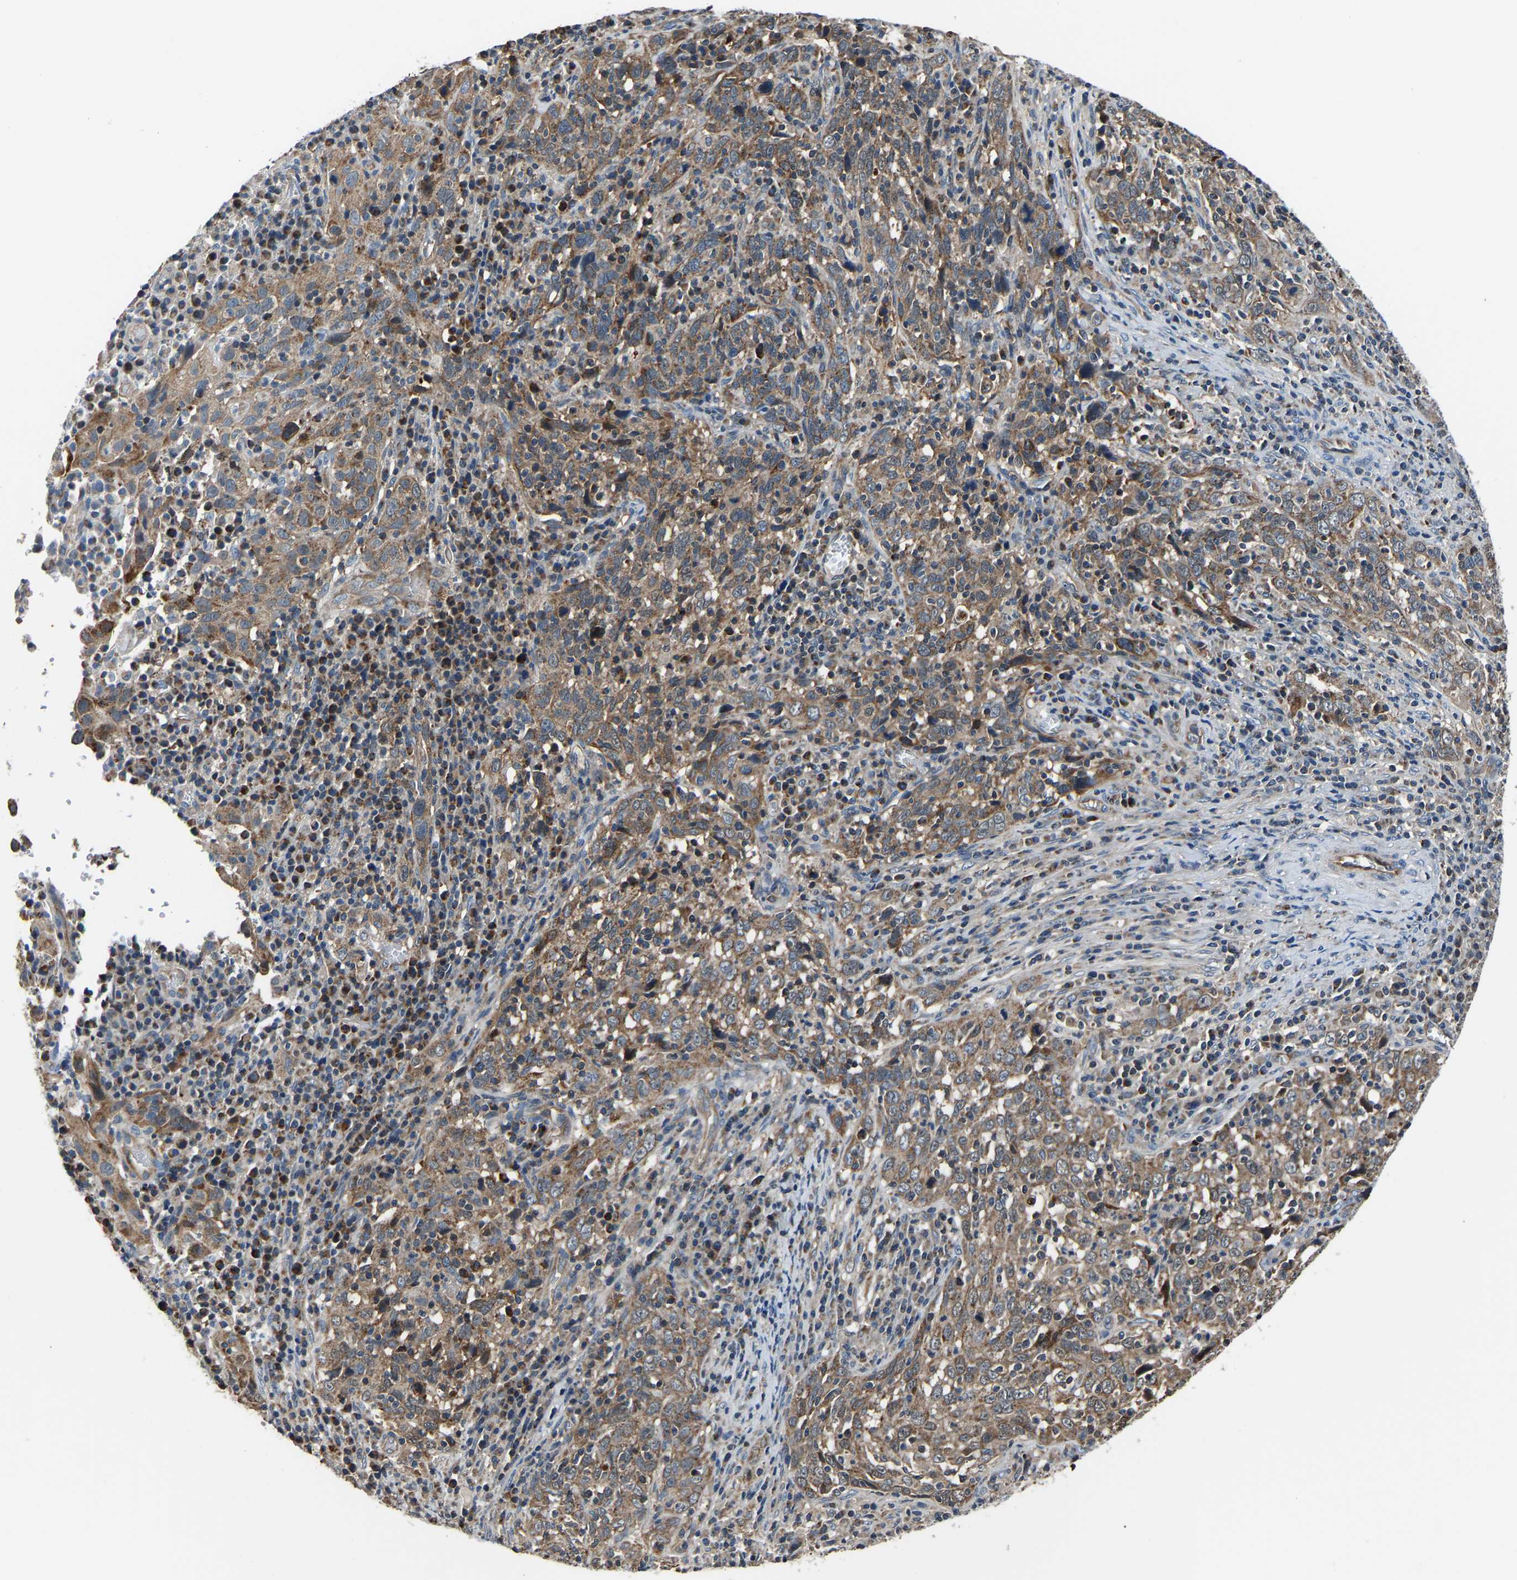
{"staining": {"intensity": "moderate", "quantity": ">75%", "location": "cytoplasmic/membranous"}, "tissue": "cervical cancer", "cell_type": "Tumor cells", "image_type": "cancer", "snomed": [{"axis": "morphology", "description": "Squamous cell carcinoma, NOS"}, {"axis": "topography", "description": "Cervix"}], "caption": "Squamous cell carcinoma (cervical) tissue displays moderate cytoplasmic/membranous positivity in about >75% of tumor cells", "gene": "GGCT", "patient": {"sex": "female", "age": 46}}